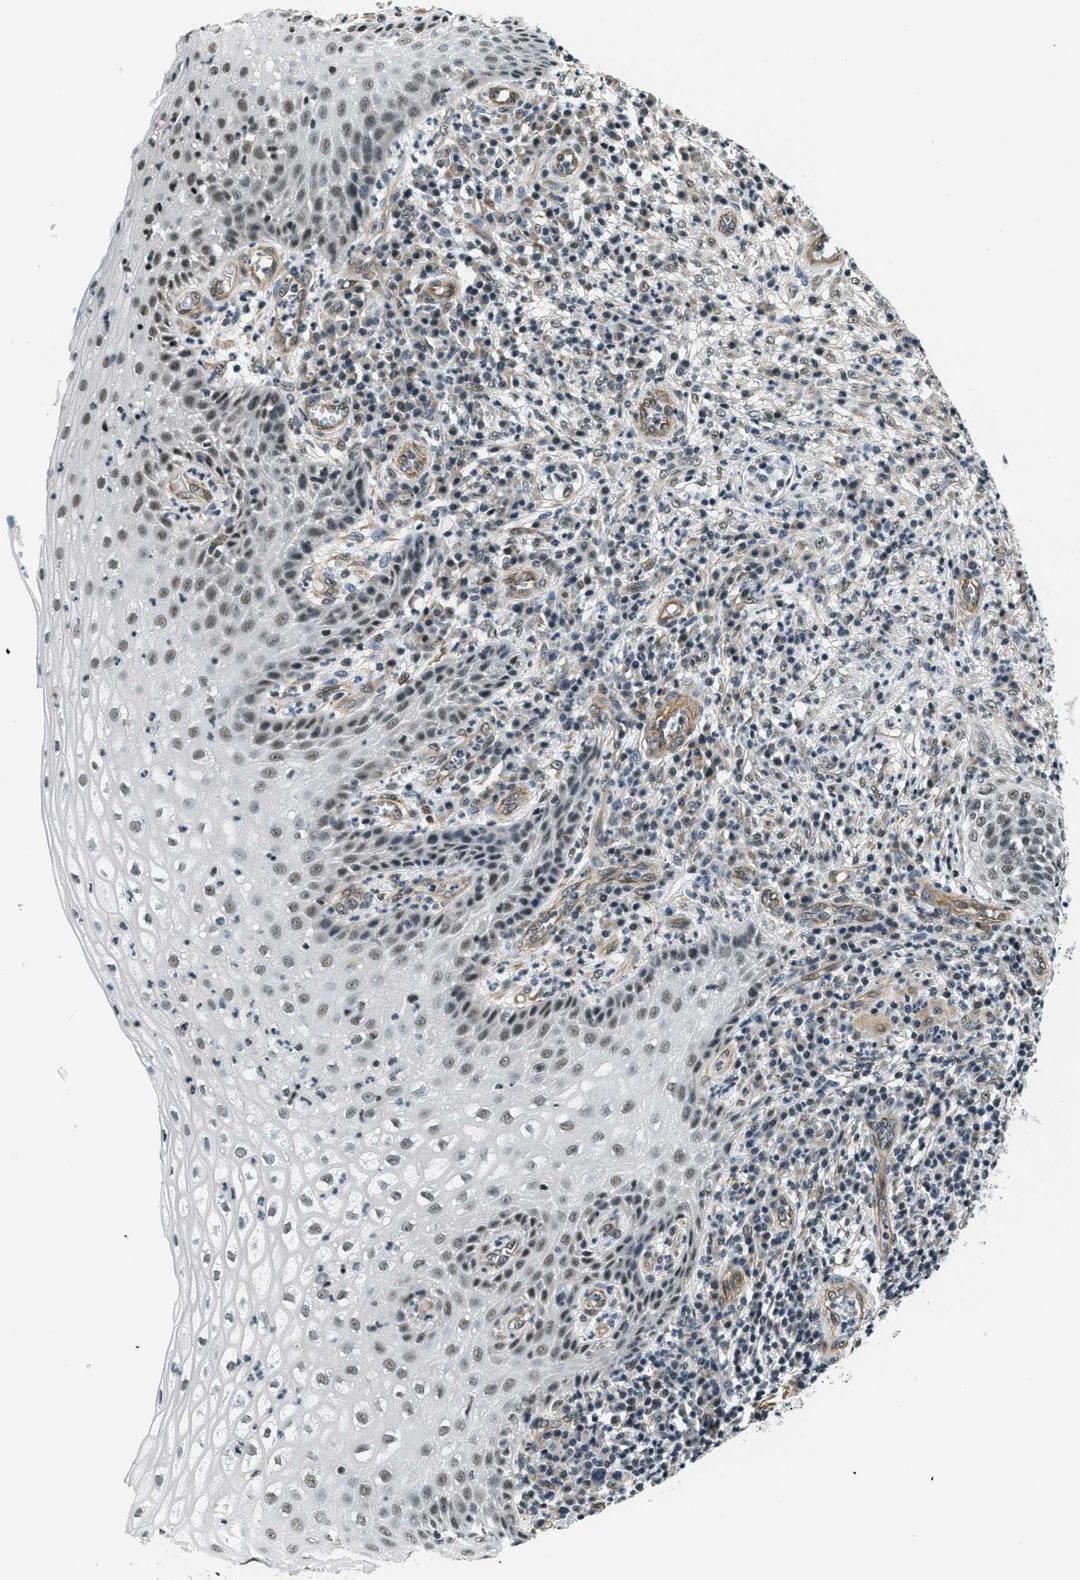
{"staining": {"intensity": "moderate", "quantity": "<25%", "location": "nuclear"}, "tissue": "cervical cancer", "cell_type": "Tumor cells", "image_type": "cancer", "snomed": [{"axis": "morphology", "description": "Squamous cell carcinoma, NOS"}, {"axis": "topography", "description": "Cervix"}], "caption": "Brown immunohistochemical staining in cervical cancer (squamous cell carcinoma) displays moderate nuclear positivity in about <25% of tumor cells.", "gene": "CFAP36", "patient": {"sex": "female", "age": 34}}